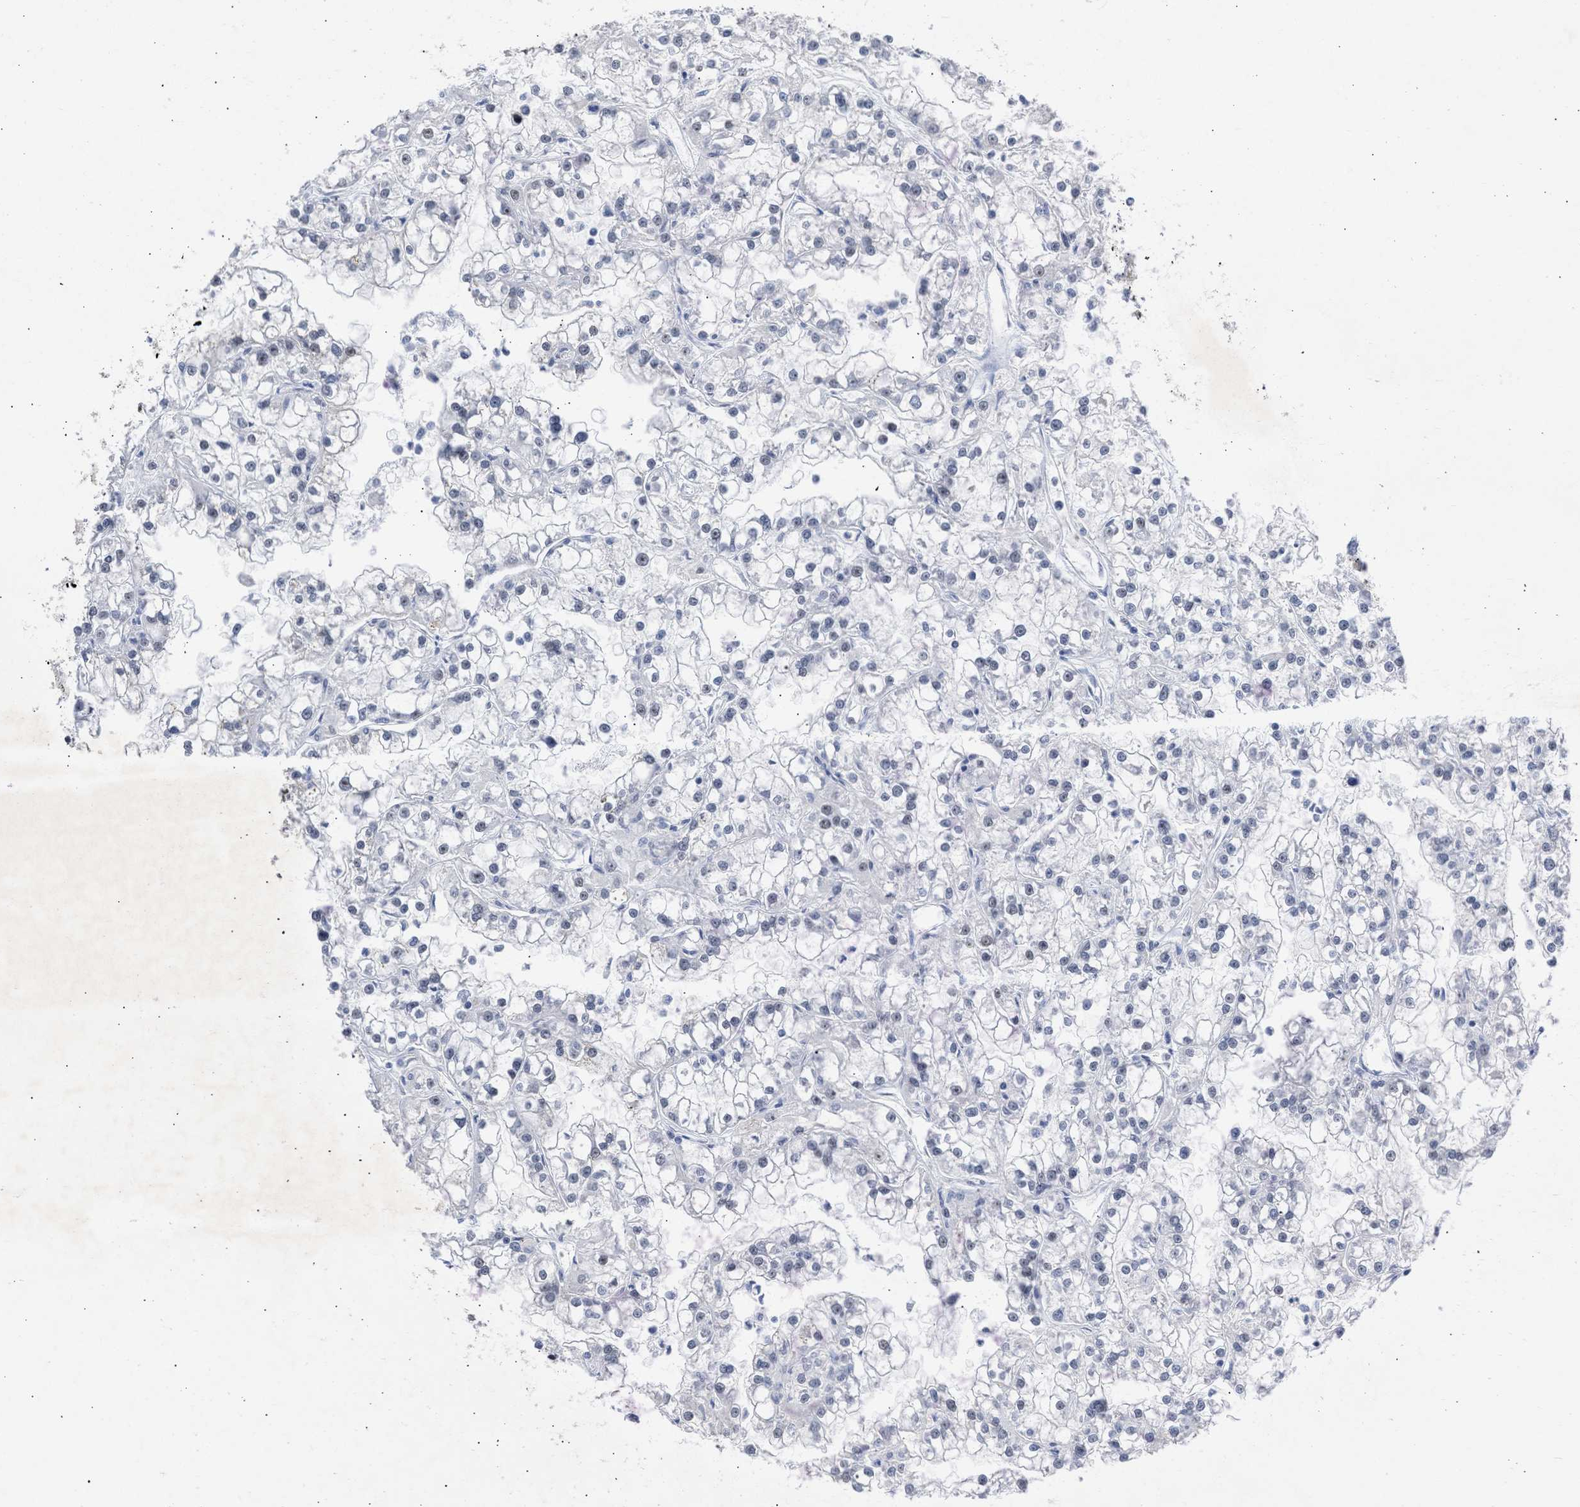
{"staining": {"intensity": "weak", "quantity": "<25%", "location": "nuclear"}, "tissue": "renal cancer", "cell_type": "Tumor cells", "image_type": "cancer", "snomed": [{"axis": "morphology", "description": "Adenocarcinoma, NOS"}, {"axis": "topography", "description": "Kidney"}], "caption": "This is an IHC photomicrograph of human renal cancer. There is no positivity in tumor cells.", "gene": "DDX41", "patient": {"sex": "female", "age": 52}}